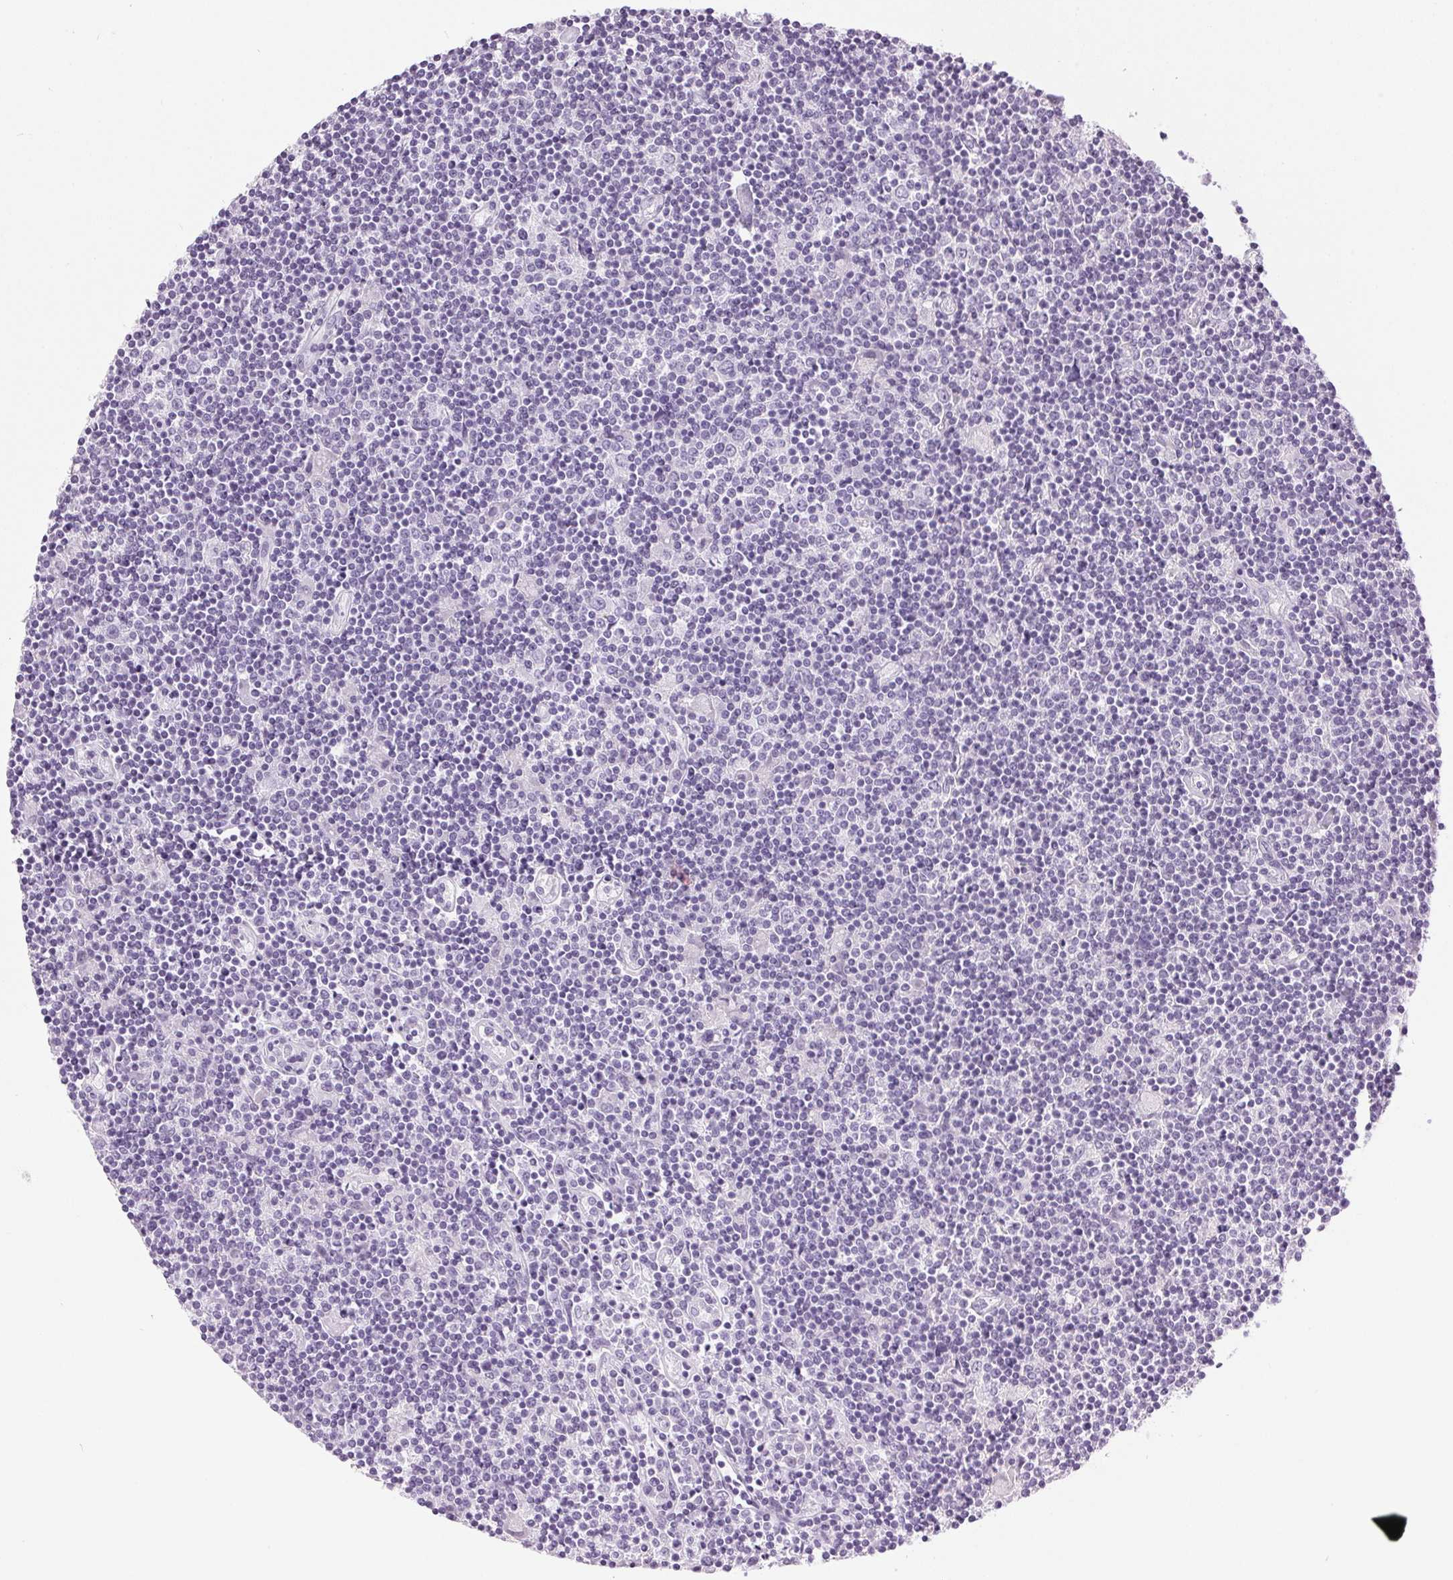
{"staining": {"intensity": "negative", "quantity": "none", "location": "none"}, "tissue": "lymphoma", "cell_type": "Tumor cells", "image_type": "cancer", "snomed": [{"axis": "morphology", "description": "Hodgkin's disease, NOS"}, {"axis": "topography", "description": "Lymph node"}], "caption": "Histopathology image shows no significant protein expression in tumor cells of Hodgkin's disease. (DAB IHC visualized using brightfield microscopy, high magnification).", "gene": "SP7", "patient": {"sex": "male", "age": 40}}